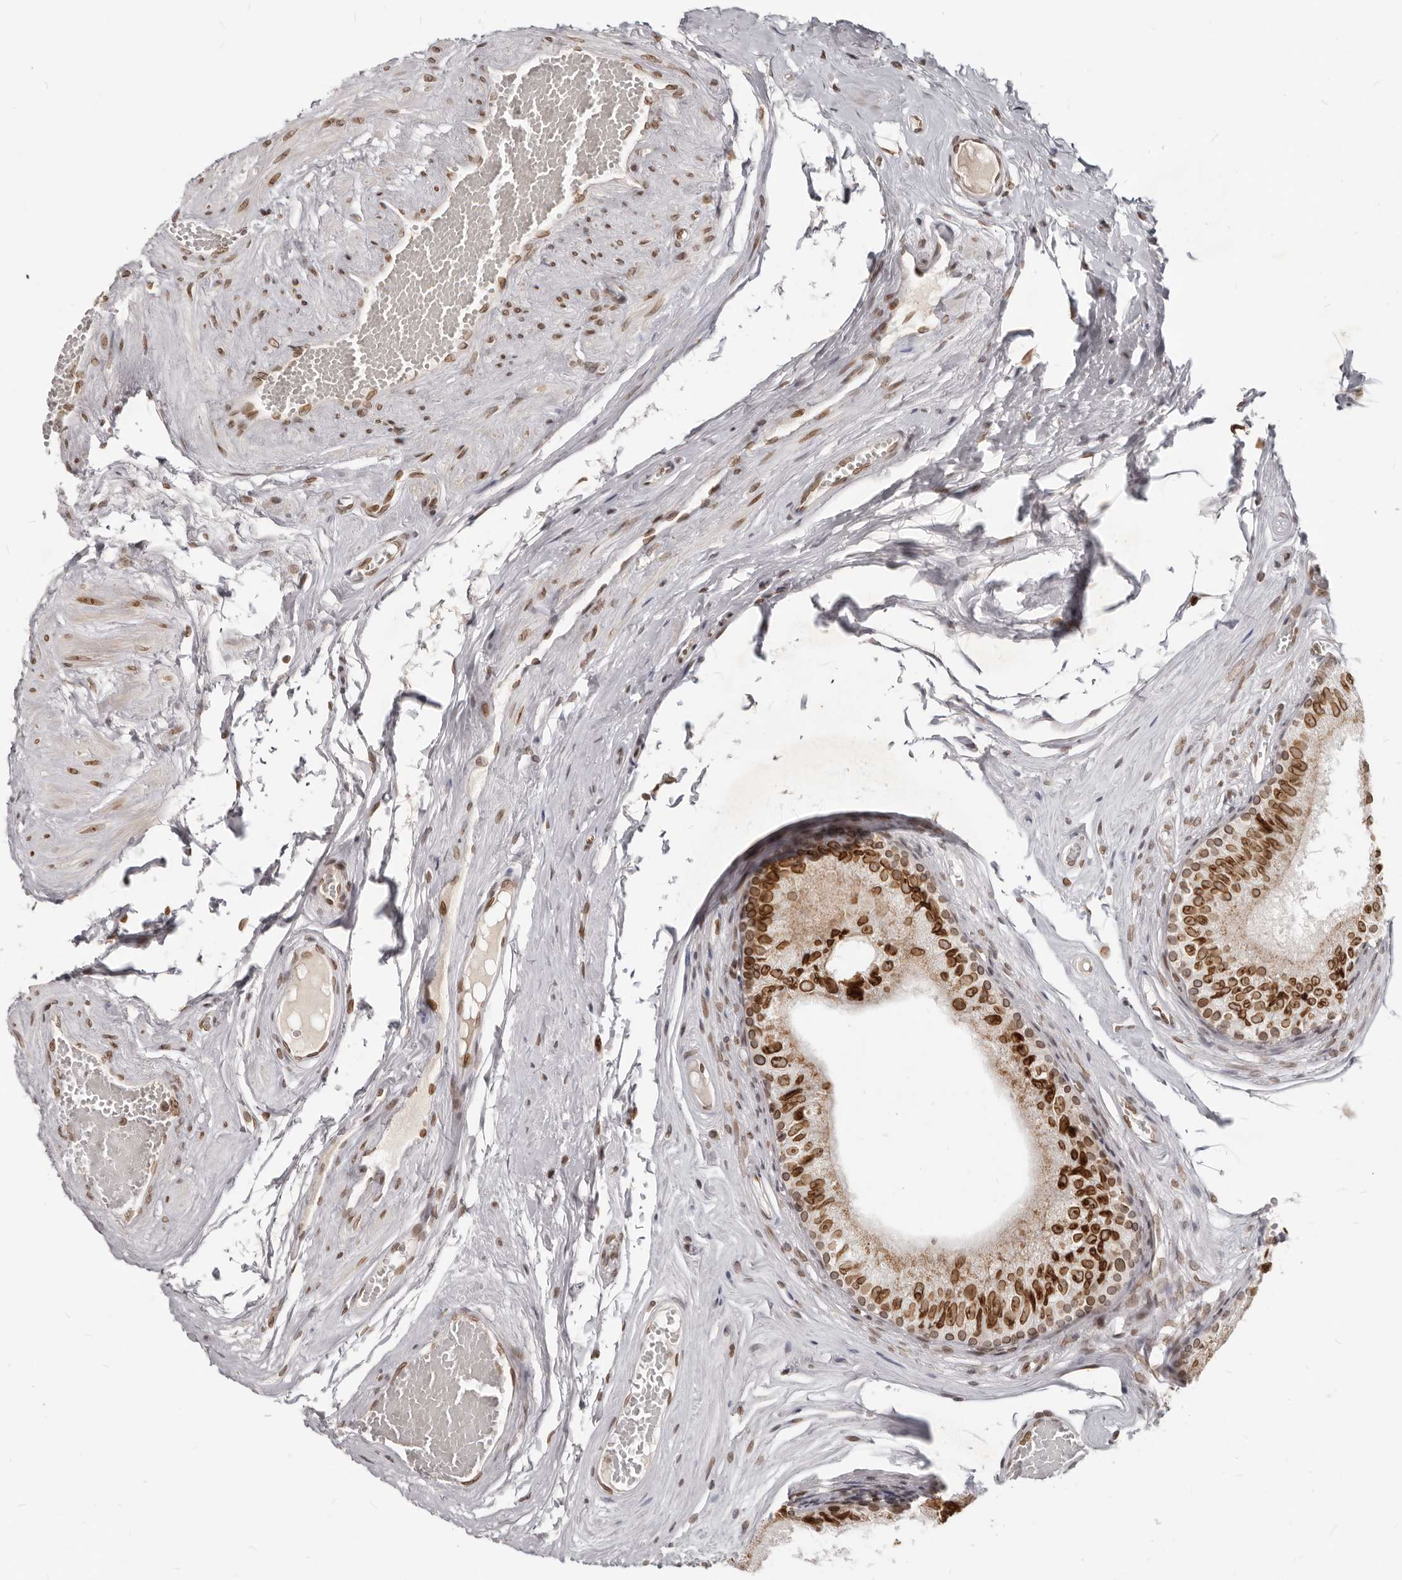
{"staining": {"intensity": "strong", "quantity": ">75%", "location": "cytoplasmic/membranous,nuclear"}, "tissue": "epididymis", "cell_type": "Glandular cells", "image_type": "normal", "snomed": [{"axis": "morphology", "description": "Normal tissue, NOS"}, {"axis": "topography", "description": "Epididymis"}], "caption": "Benign epididymis was stained to show a protein in brown. There is high levels of strong cytoplasmic/membranous,nuclear staining in approximately >75% of glandular cells.", "gene": "NUP153", "patient": {"sex": "male", "age": 79}}